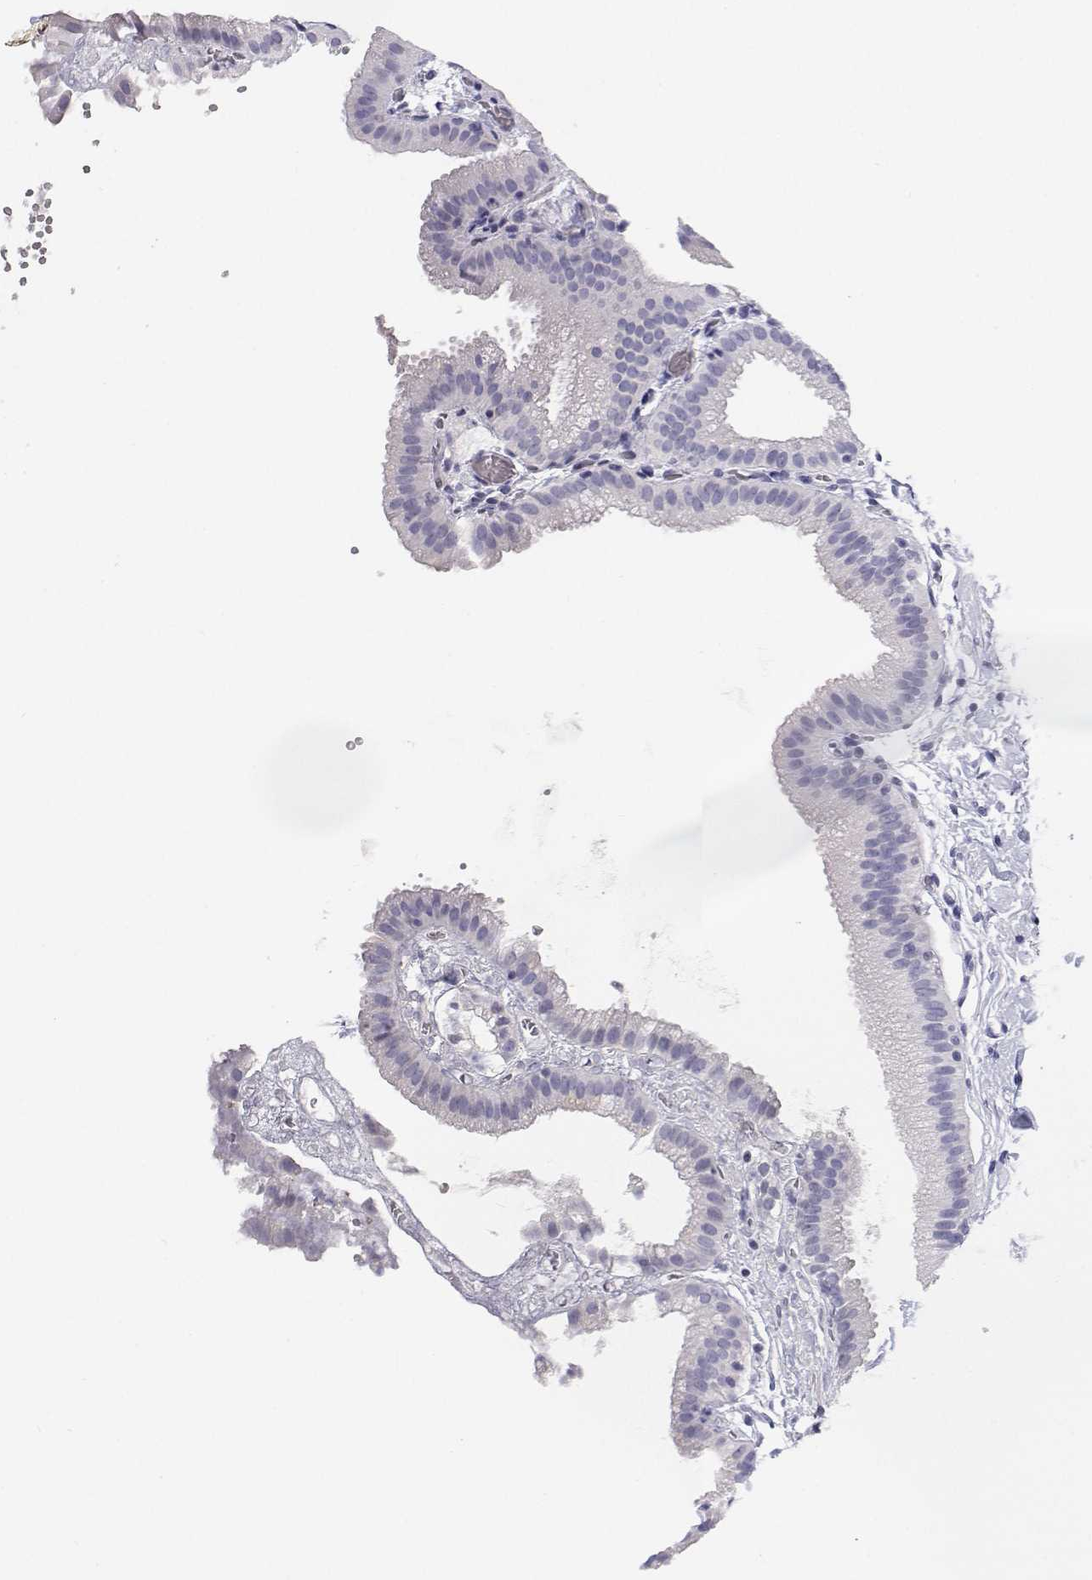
{"staining": {"intensity": "negative", "quantity": "none", "location": "none"}, "tissue": "gallbladder", "cell_type": "Glandular cells", "image_type": "normal", "snomed": [{"axis": "morphology", "description": "Normal tissue, NOS"}, {"axis": "topography", "description": "Gallbladder"}], "caption": "High power microscopy histopathology image of an IHC photomicrograph of unremarkable gallbladder, revealing no significant expression in glandular cells. (Immunohistochemistry (ihc), brightfield microscopy, high magnification).", "gene": "BHMT", "patient": {"sex": "female", "age": 63}}